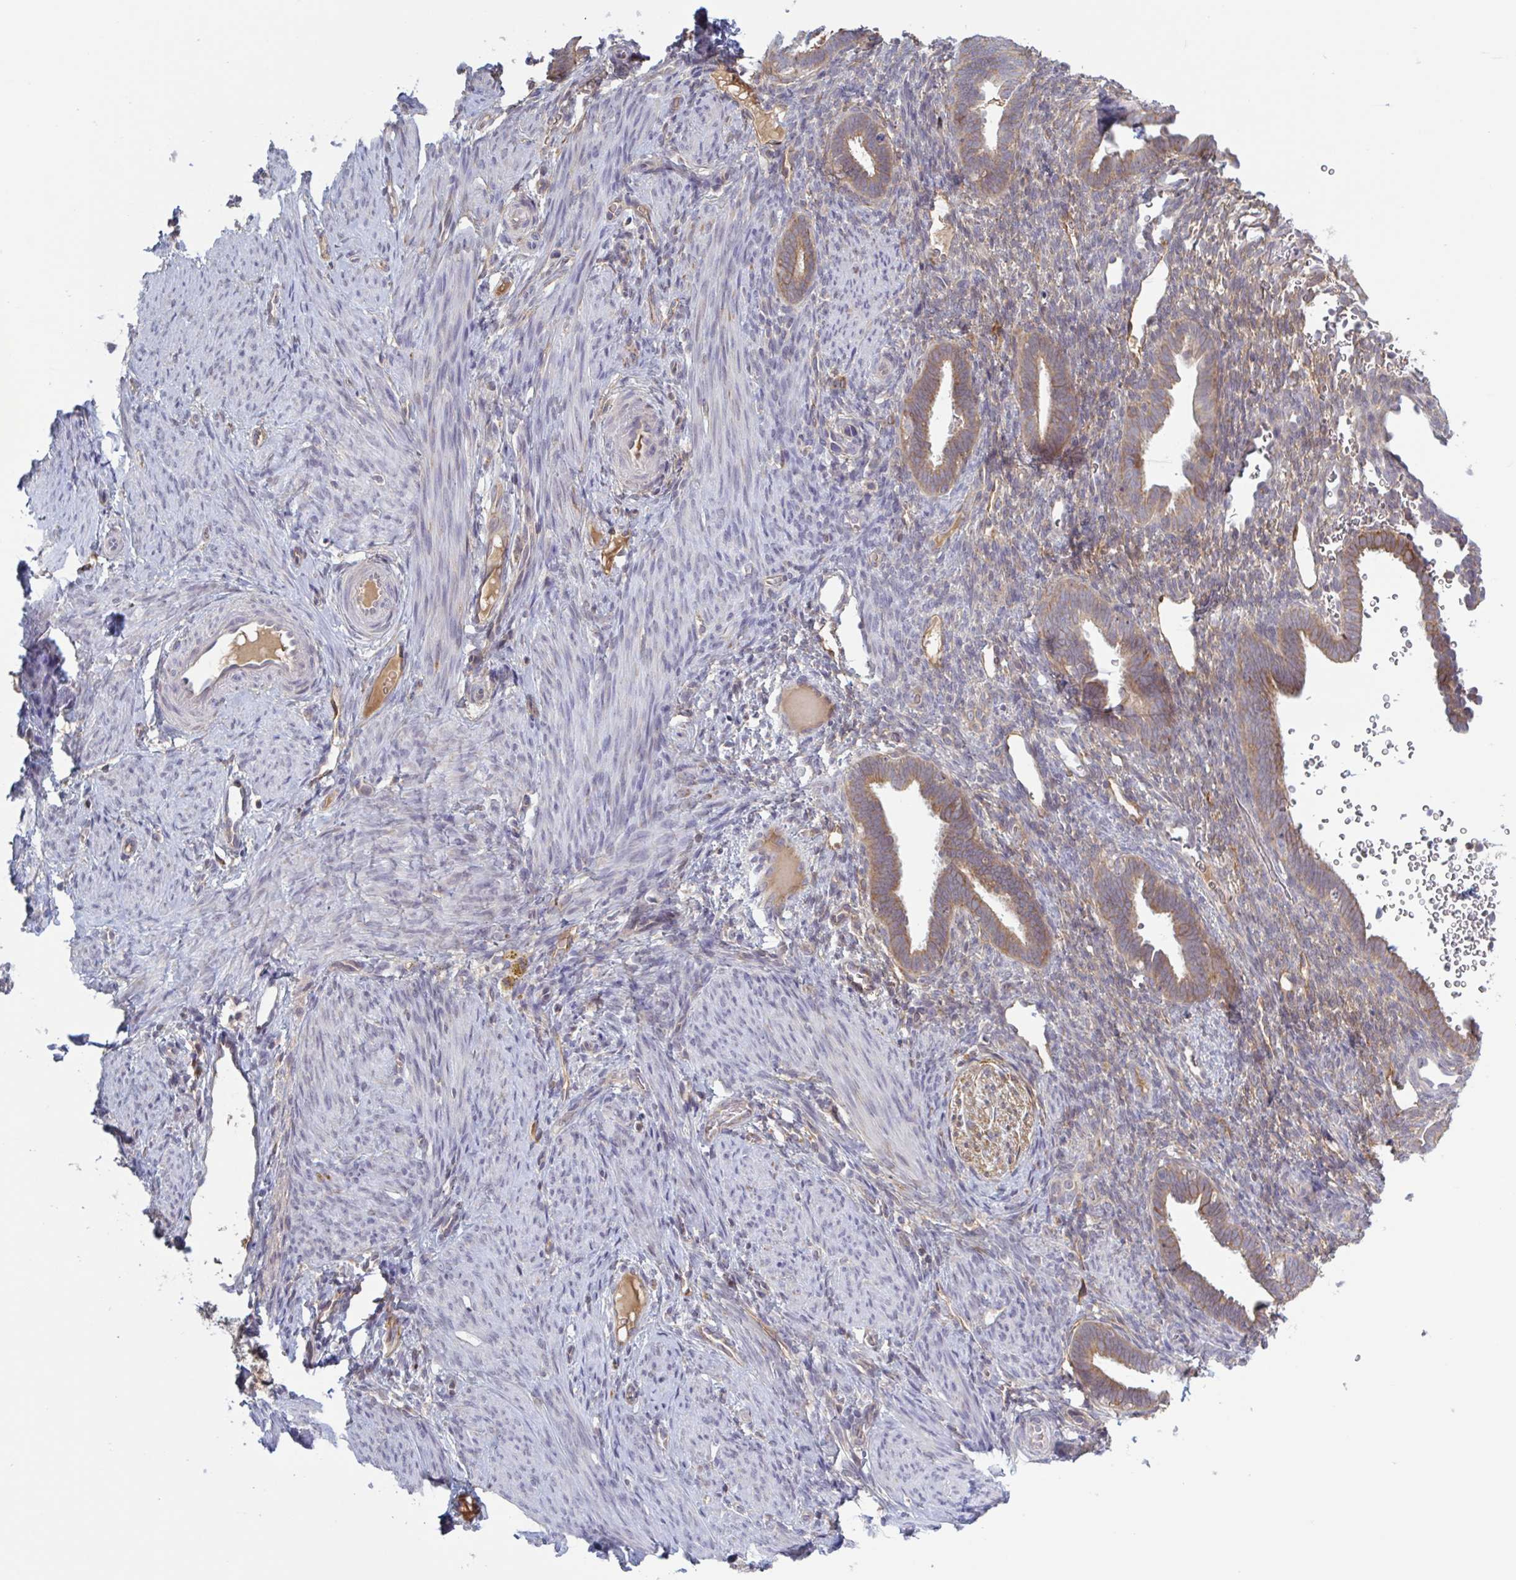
{"staining": {"intensity": "moderate", "quantity": "<25%", "location": "cytoplasmic/membranous"}, "tissue": "endometrium", "cell_type": "Cells in endometrial stroma", "image_type": "normal", "snomed": [{"axis": "morphology", "description": "Normal tissue, NOS"}, {"axis": "topography", "description": "Endometrium"}], "caption": "This image exhibits unremarkable endometrium stained with IHC to label a protein in brown. The cytoplasmic/membranous of cells in endometrial stroma show moderate positivity for the protein. Nuclei are counter-stained blue.", "gene": "SURF1", "patient": {"sex": "female", "age": 34}}